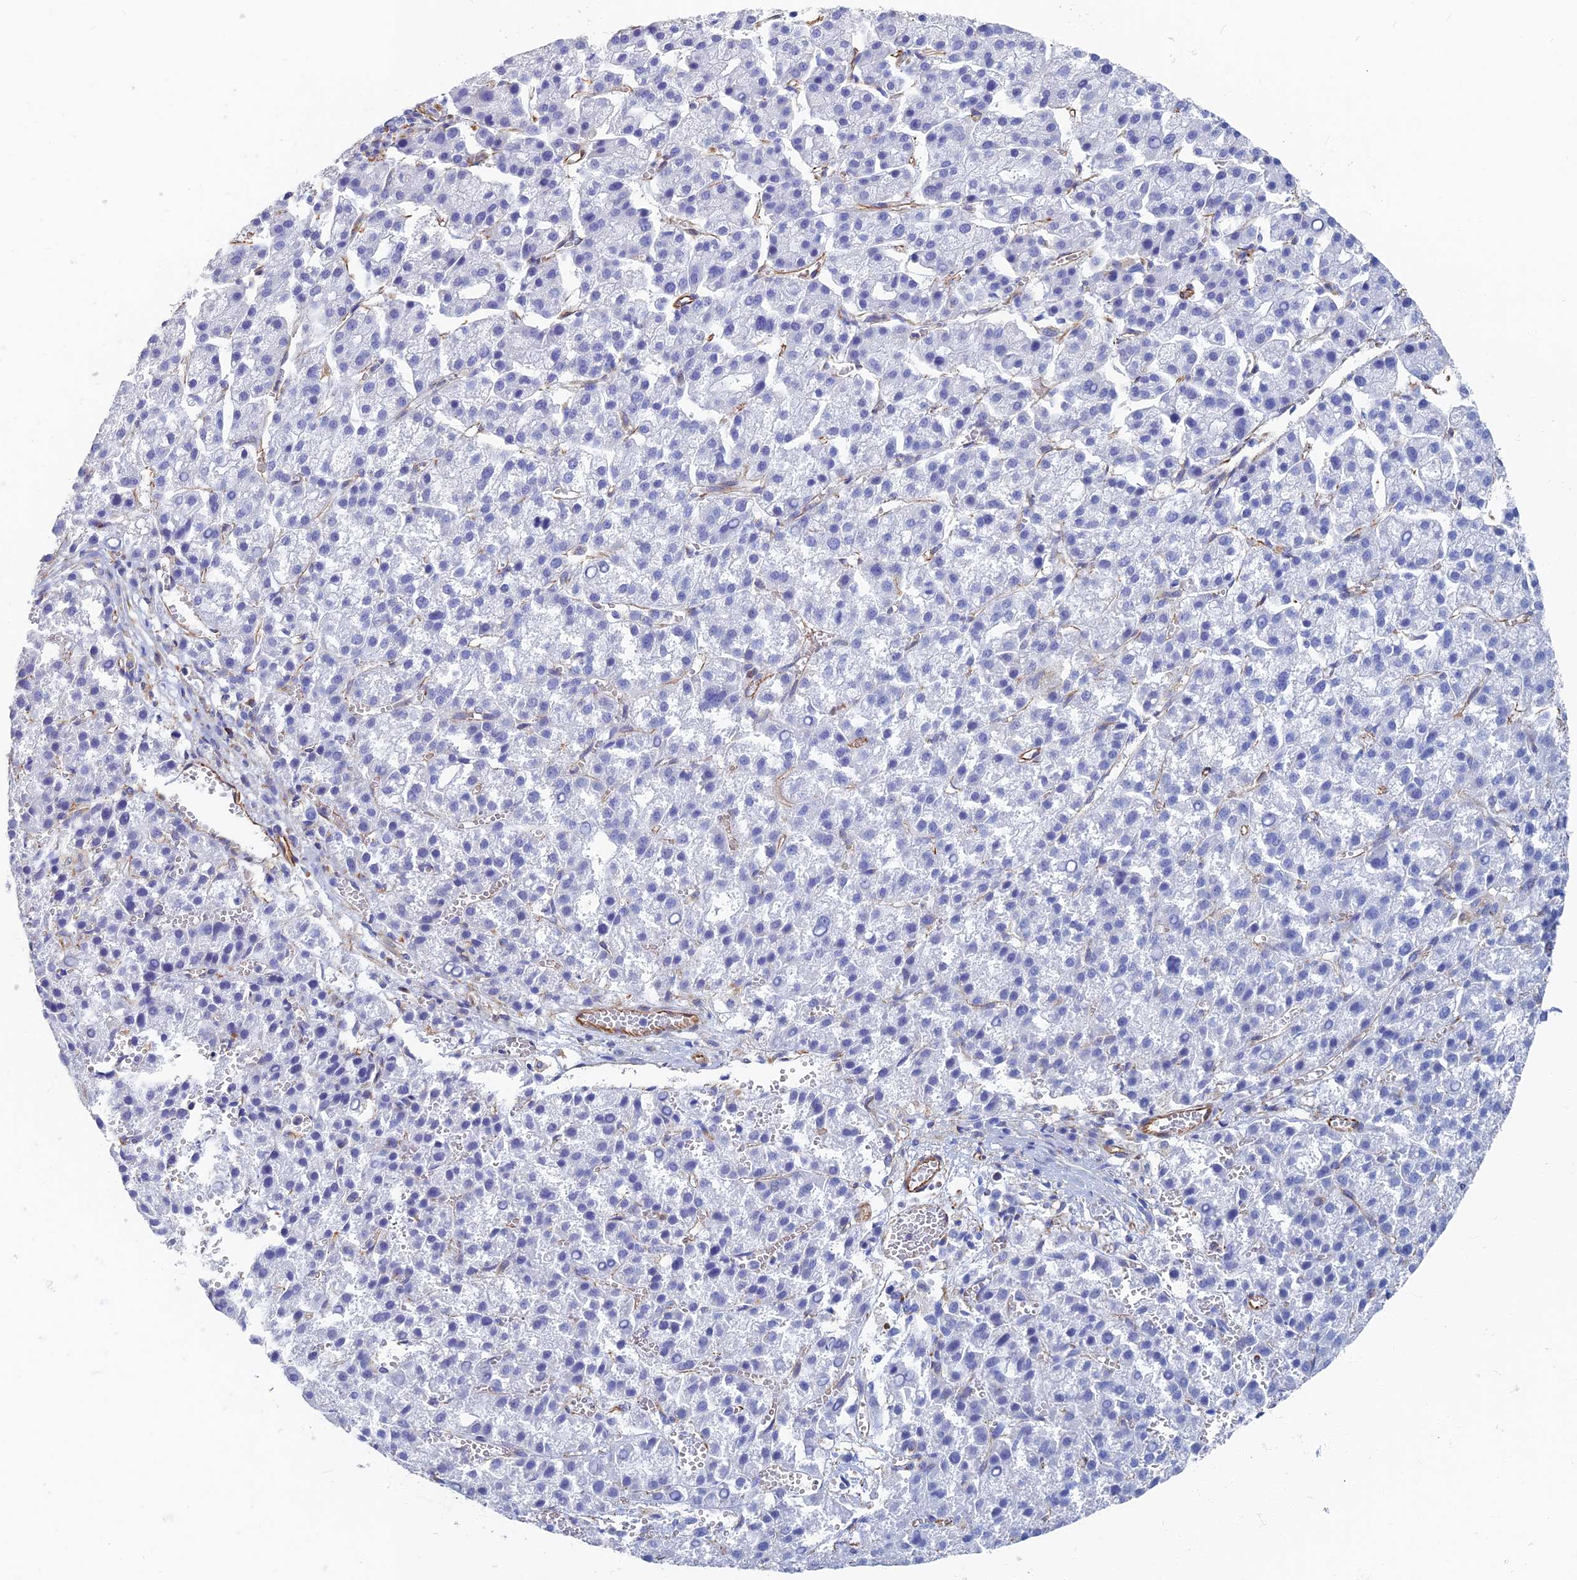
{"staining": {"intensity": "negative", "quantity": "none", "location": "none"}, "tissue": "liver cancer", "cell_type": "Tumor cells", "image_type": "cancer", "snomed": [{"axis": "morphology", "description": "Carcinoma, Hepatocellular, NOS"}, {"axis": "topography", "description": "Liver"}], "caption": "Liver hepatocellular carcinoma was stained to show a protein in brown. There is no significant expression in tumor cells.", "gene": "RMC1", "patient": {"sex": "female", "age": 58}}